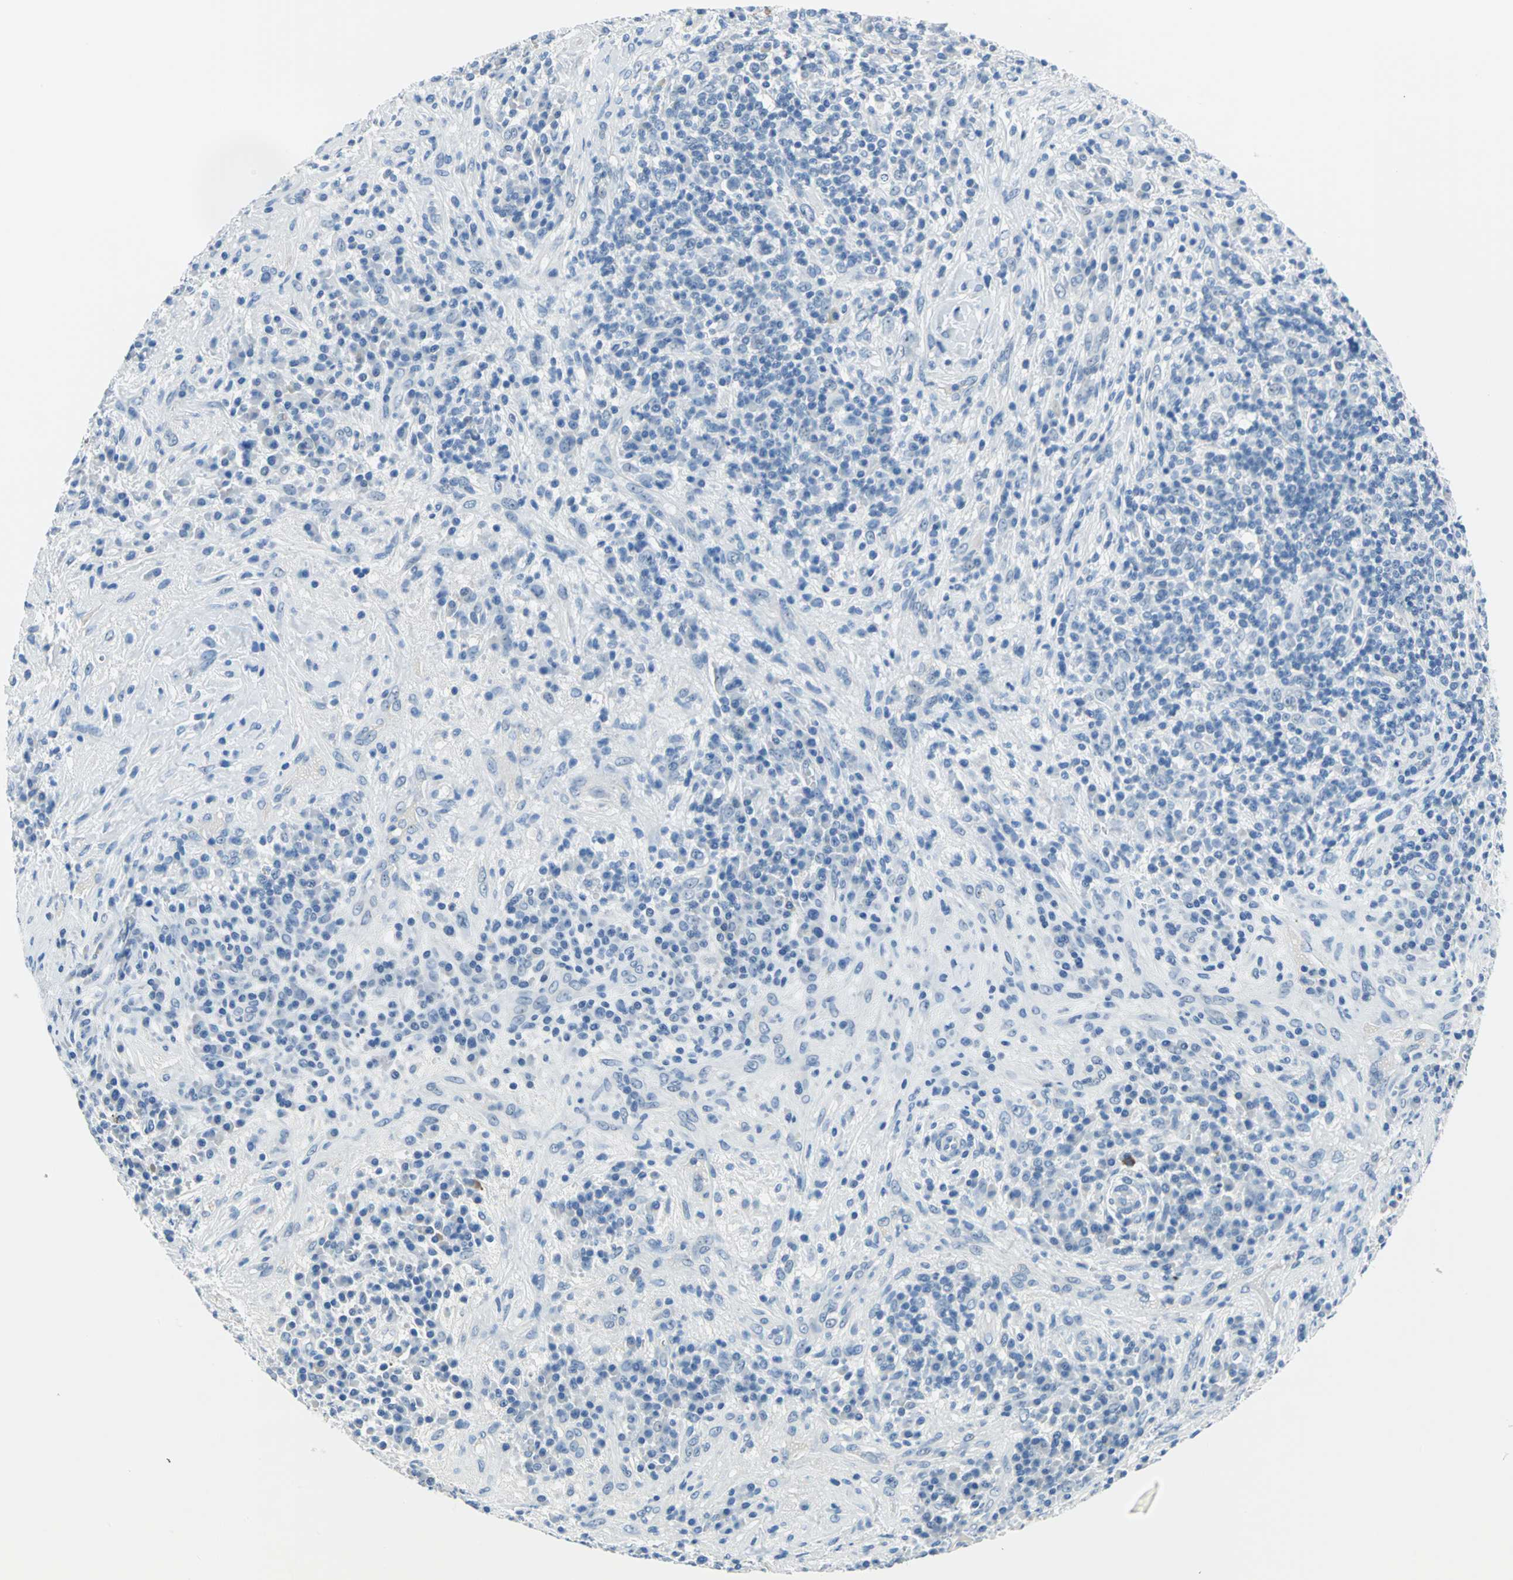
{"staining": {"intensity": "negative", "quantity": "none", "location": "none"}, "tissue": "lymphoma", "cell_type": "Tumor cells", "image_type": "cancer", "snomed": [{"axis": "morphology", "description": "Hodgkin's disease, NOS"}, {"axis": "topography", "description": "Lymph node"}], "caption": "A micrograph of Hodgkin's disease stained for a protein demonstrates no brown staining in tumor cells.", "gene": "MUC4", "patient": {"sex": "female", "age": 25}}